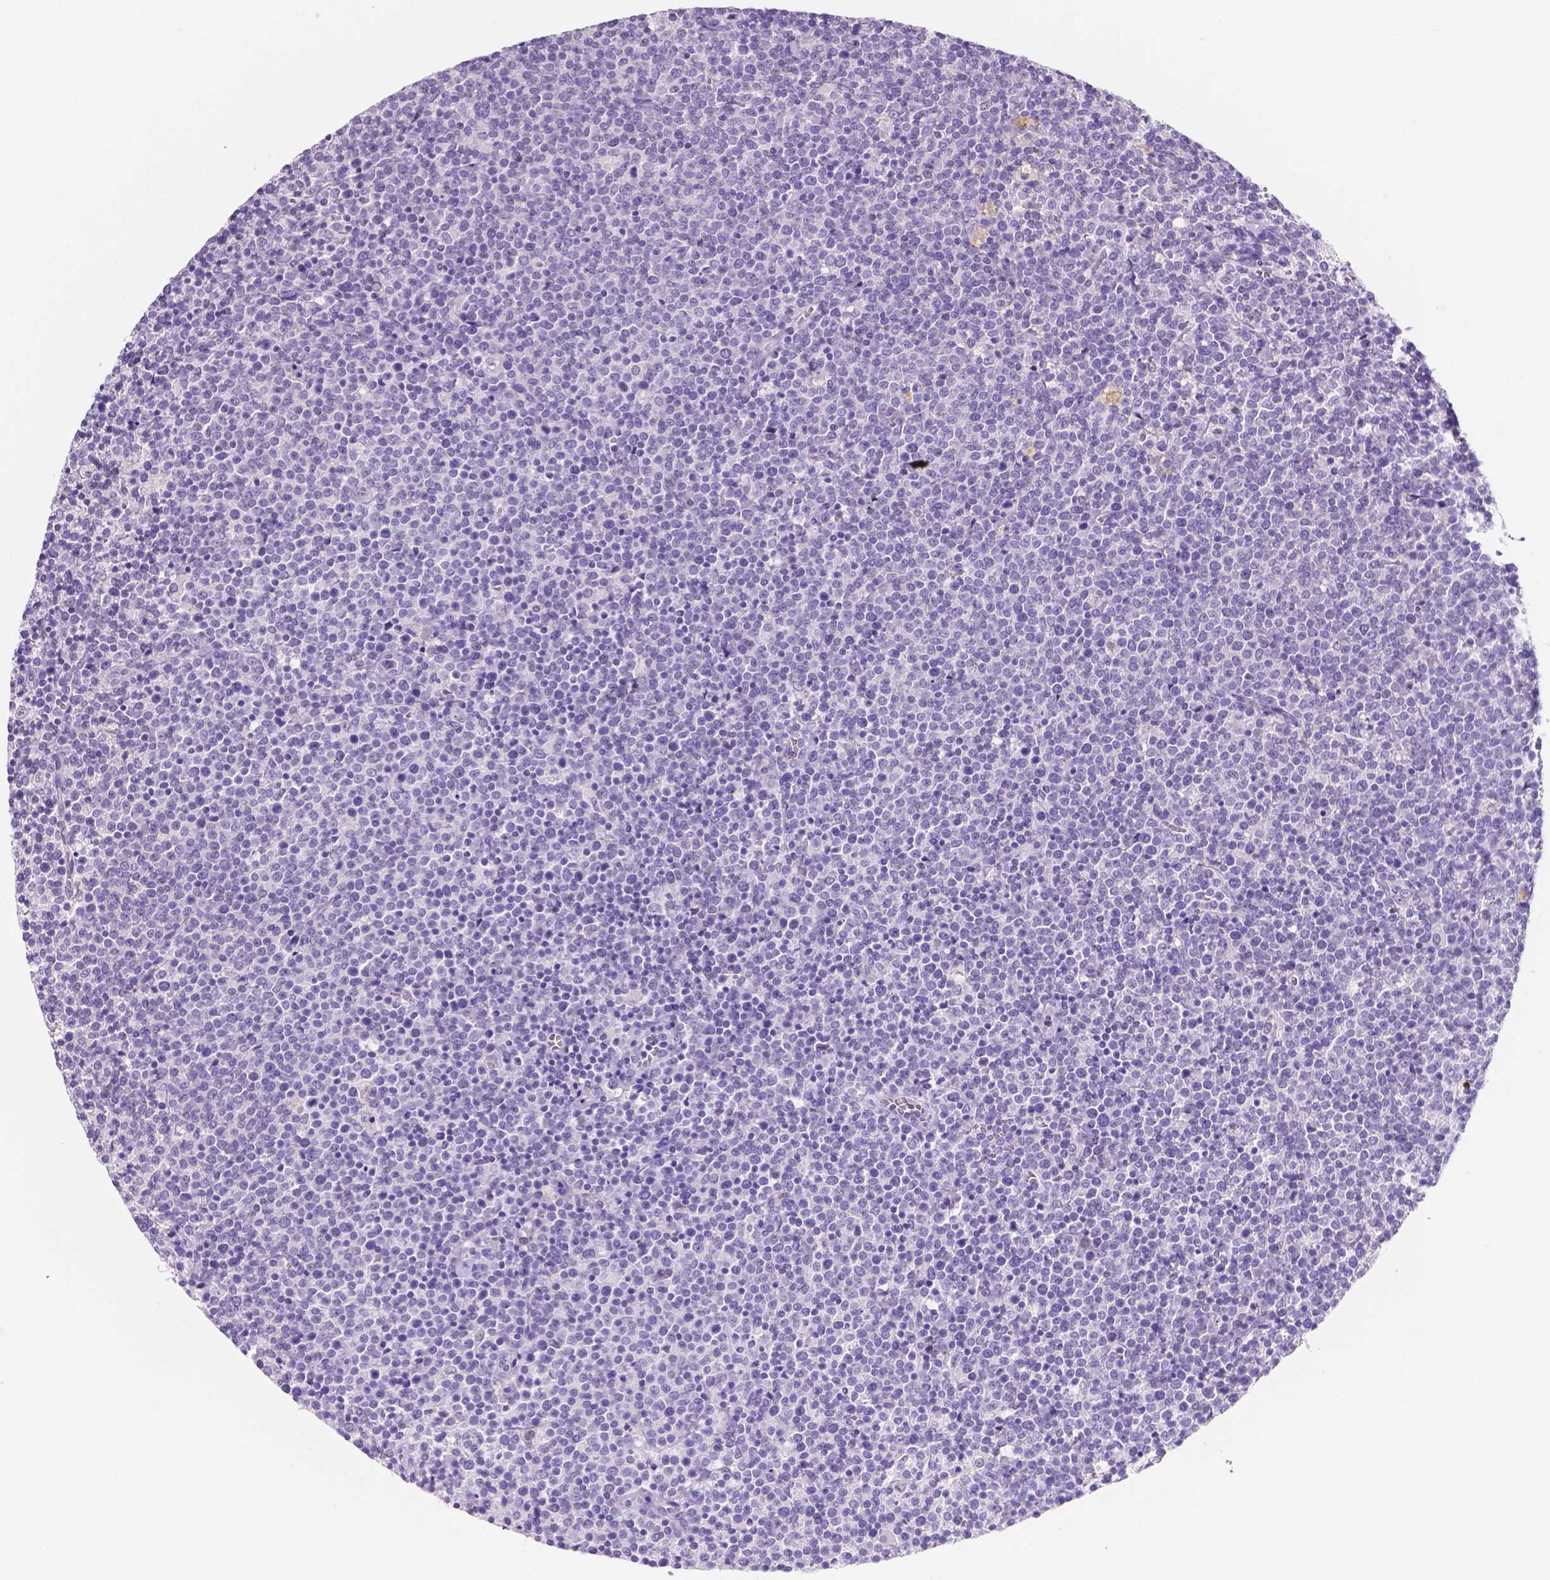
{"staining": {"intensity": "negative", "quantity": "none", "location": "none"}, "tissue": "lymphoma", "cell_type": "Tumor cells", "image_type": "cancer", "snomed": [{"axis": "morphology", "description": "Malignant lymphoma, non-Hodgkin's type, High grade"}, {"axis": "topography", "description": "Lymph node"}], "caption": "Immunohistochemistry (IHC) histopathology image of neoplastic tissue: human malignant lymphoma, non-Hodgkin's type (high-grade) stained with DAB demonstrates no significant protein expression in tumor cells.", "gene": "EBLN2", "patient": {"sex": "male", "age": 61}}